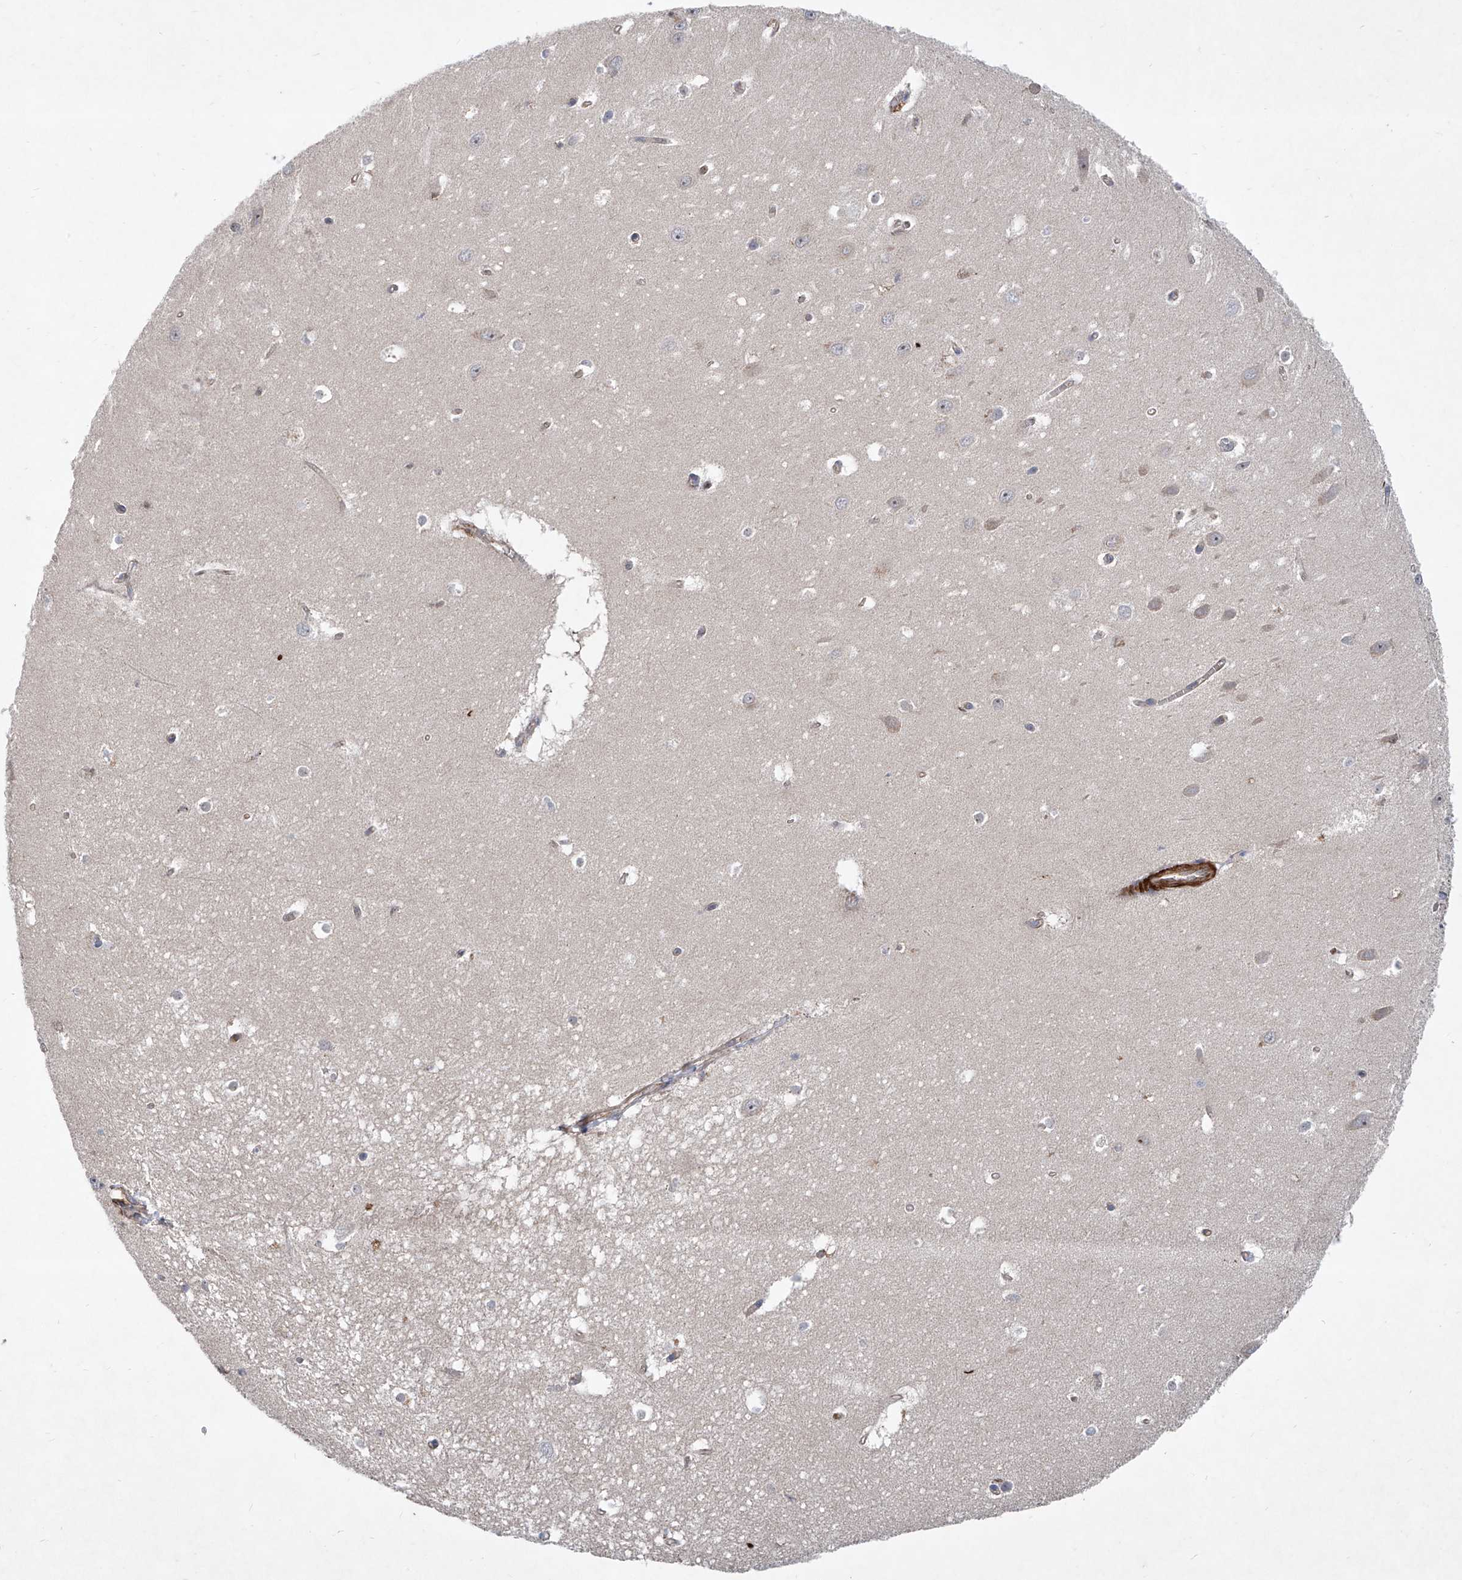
{"staining": {"intensity": "negative", "quantity": "none", "location": "none"}, "tissue": "hippocampus", "cell_type": "Glial cells", "image_type": "normal", "snomed": [{"axis": "morphology", "description": "Normal tissue, NOS"}, {"axis": "topography", "description": "Hippocampus"}], "caption": "Immunohistochemistry (IHC) of normal hippocampus exhibits no positivity in glial cells.", "gene": "NT5C3A", "patient": {"sex": "female", "age": 64}}